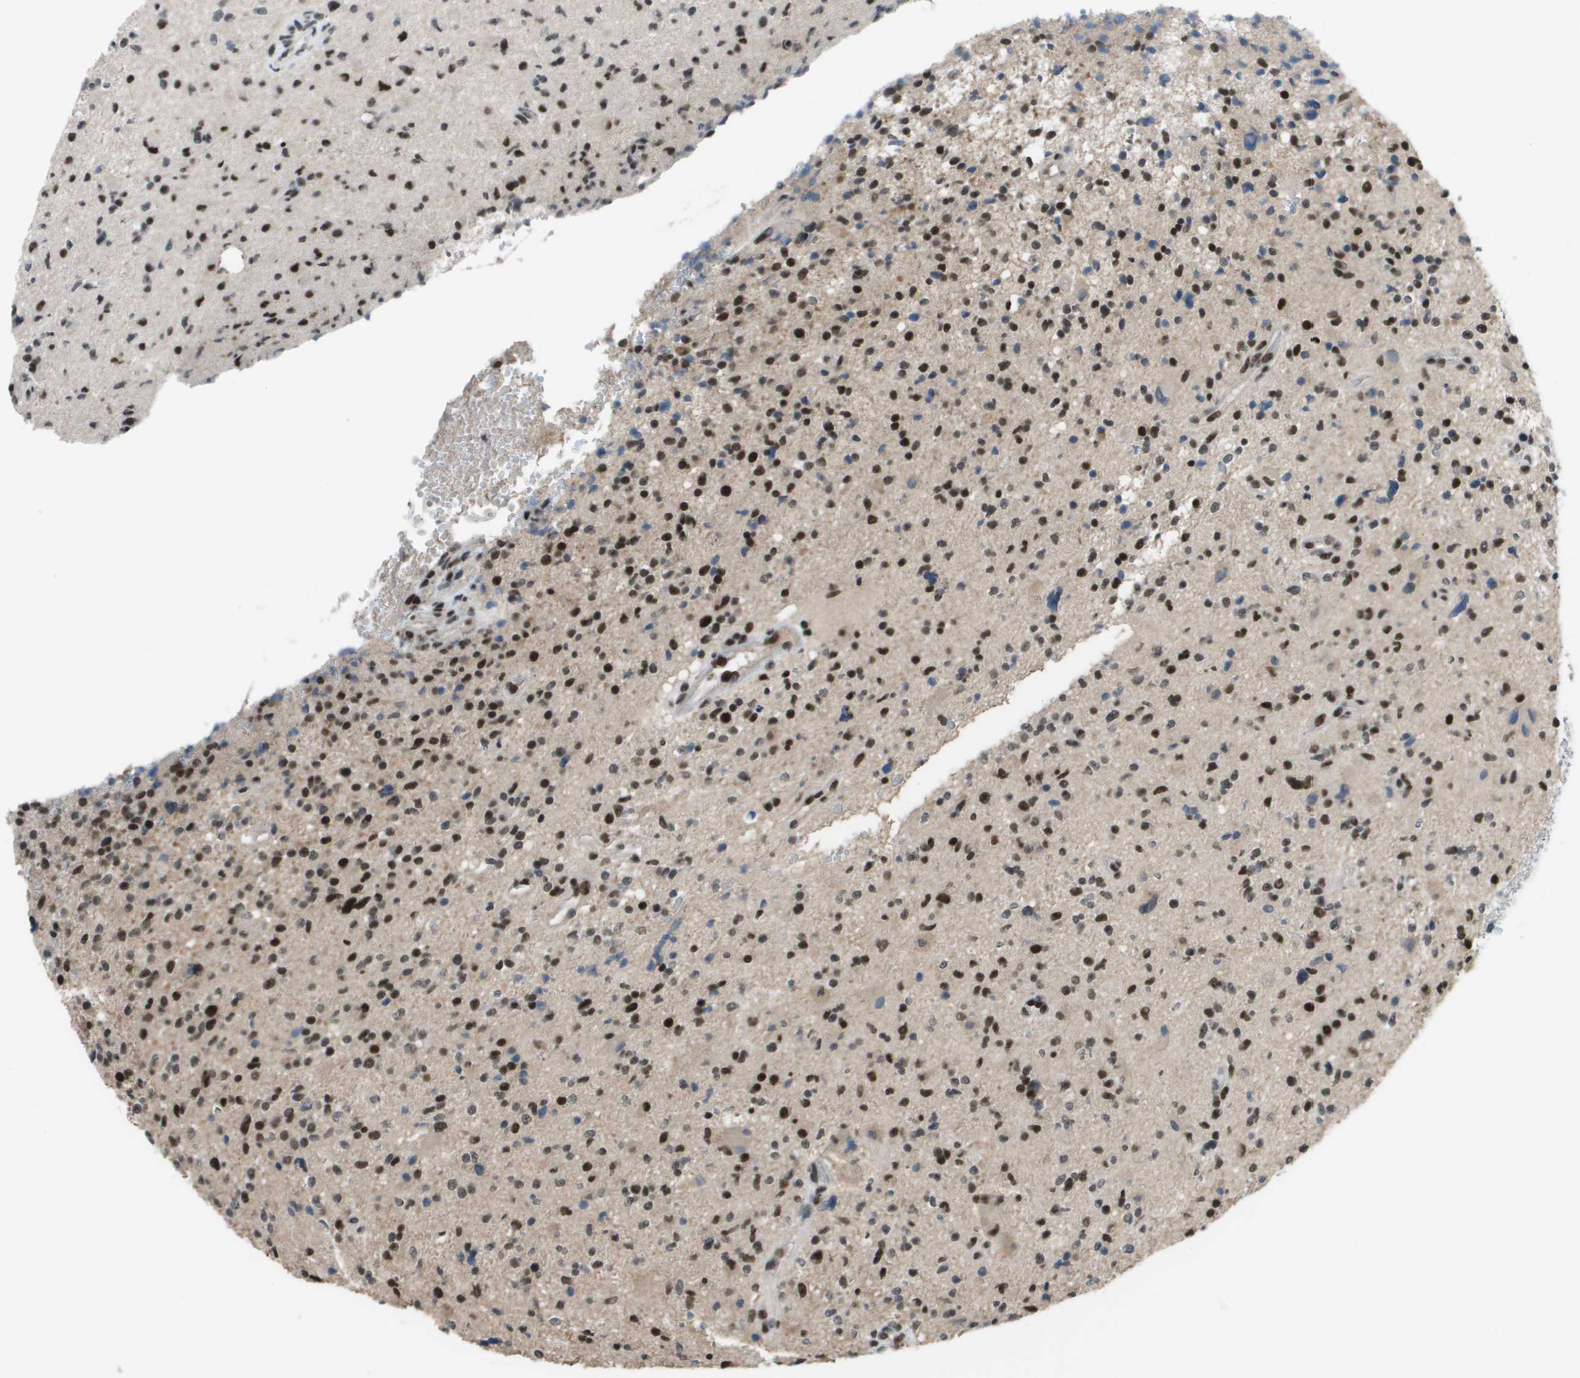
{"staining": {"intensity": "strong", "quantity": "25%-75%", "location": "nuclear"}, "tissue": "glioma", "cell_type": "Tumor cells", "image_type": "cancer", "snomed": [{"axis": "morphology", "description": "Glioma, malignant, High grade"}, {"axis": "topography", "description": "Brain"}], "caption": "Protein expression by immunohistochemistry exhibits strong nuclear expression in about 25%-75% of tumor cells in malignant glioma (high-grade). The staining was performed using DAB, with brown indicating positive protein expression. Nuclei are stained blue with hematoxylin.", "gene": "THRAP3", "patient": {"sex": "male", "age": 48}}